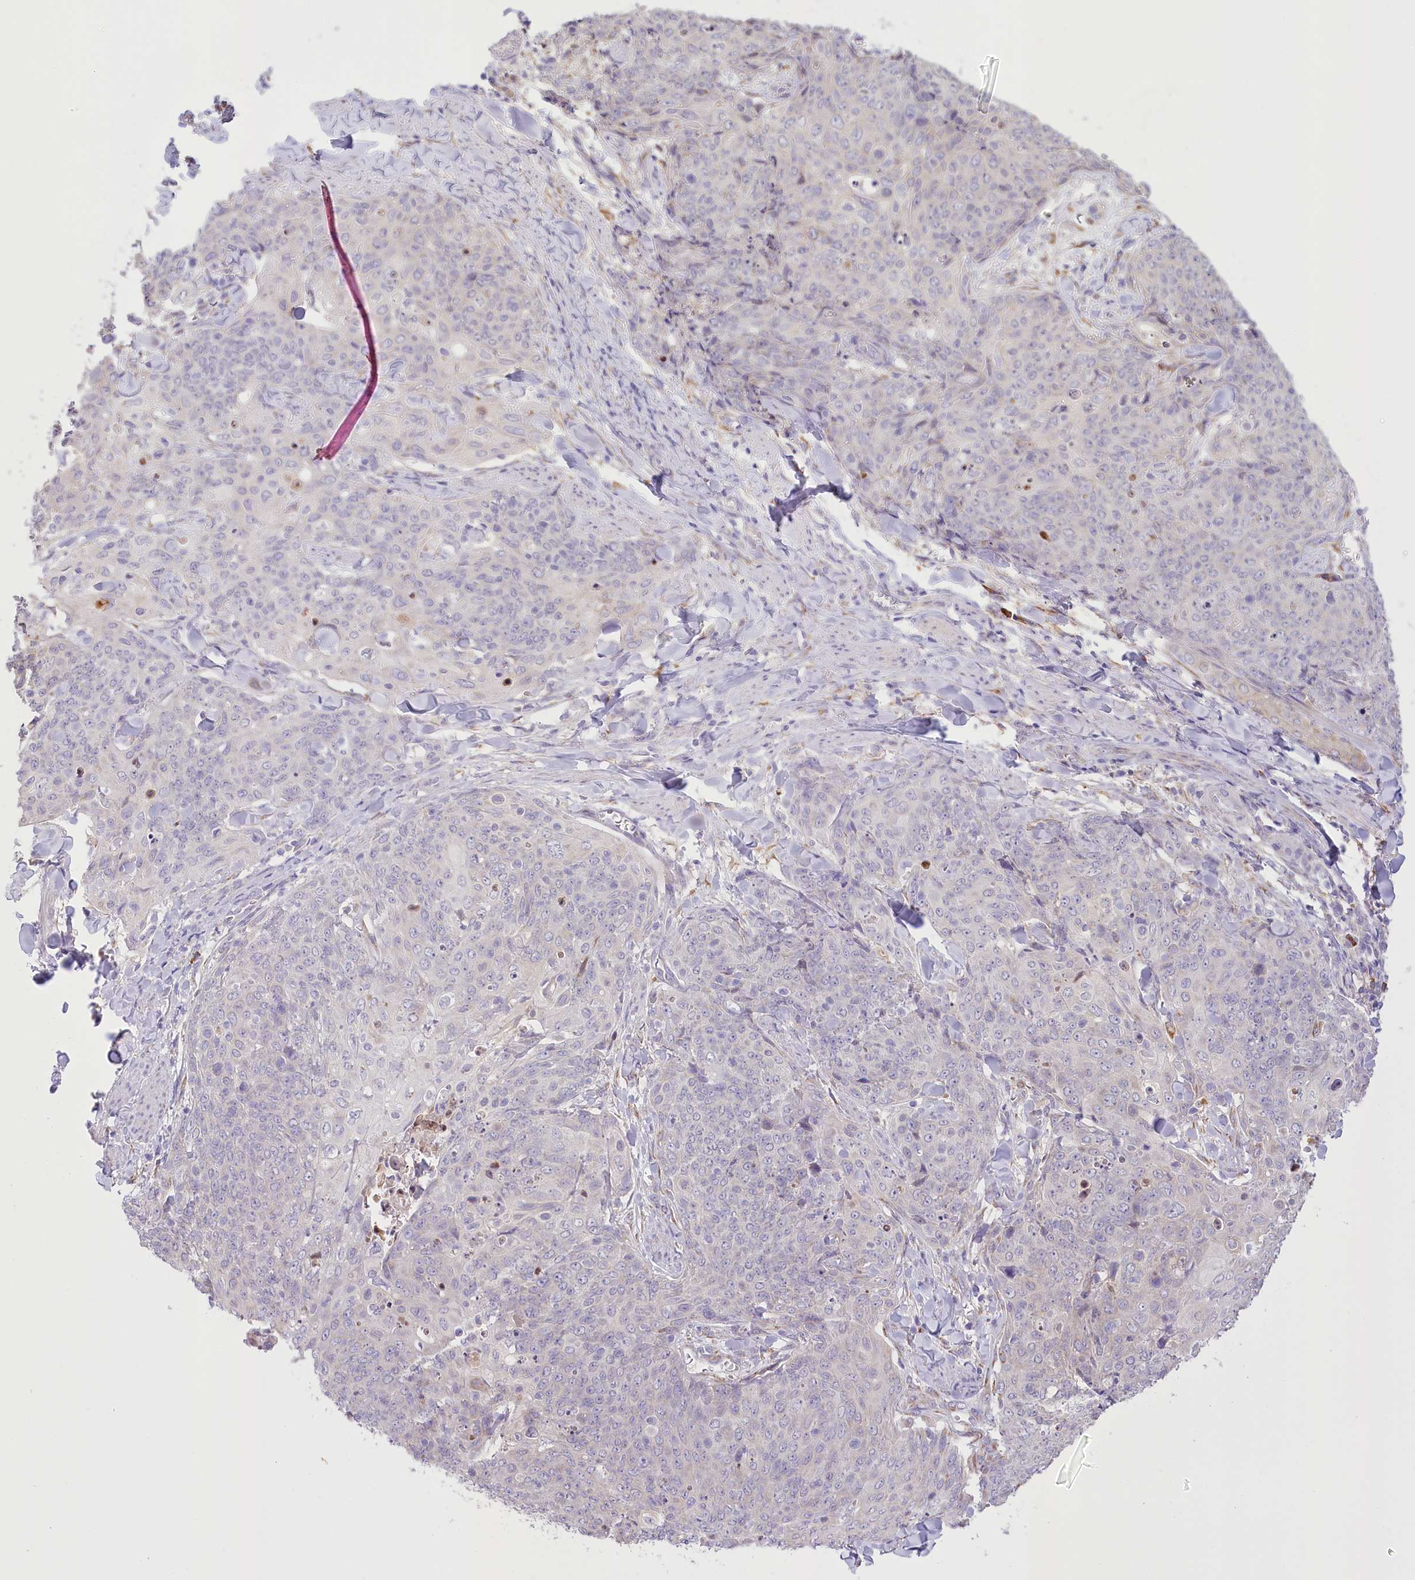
{"staining": {"intensity": "negative", "quantity": "none", "location": "none"}, "tissue": "skin cancer", "cell_type": "Tumor cells", "image_type": "cancer", "snomed": [{"axis": "morphology", "description": "Squamous cell carcinoma, NOS"}, {"axis": "topography", "description": "Skin"}, {"axis": "topography", "description": "Vulva"}], "caption": "A high-resolution micrograph shows immunohistochemistry staining of skin squamous cell carcinoma, which displays no significant positivity in tumor cells. The staining was performed using DAB to visualize the protein expression in brown, while the nuclei were stained in blue with hematoxylin (Magnification: 20x).", "gene": "NCKAP5", "patient": {"sex": "female", "age": 85}}